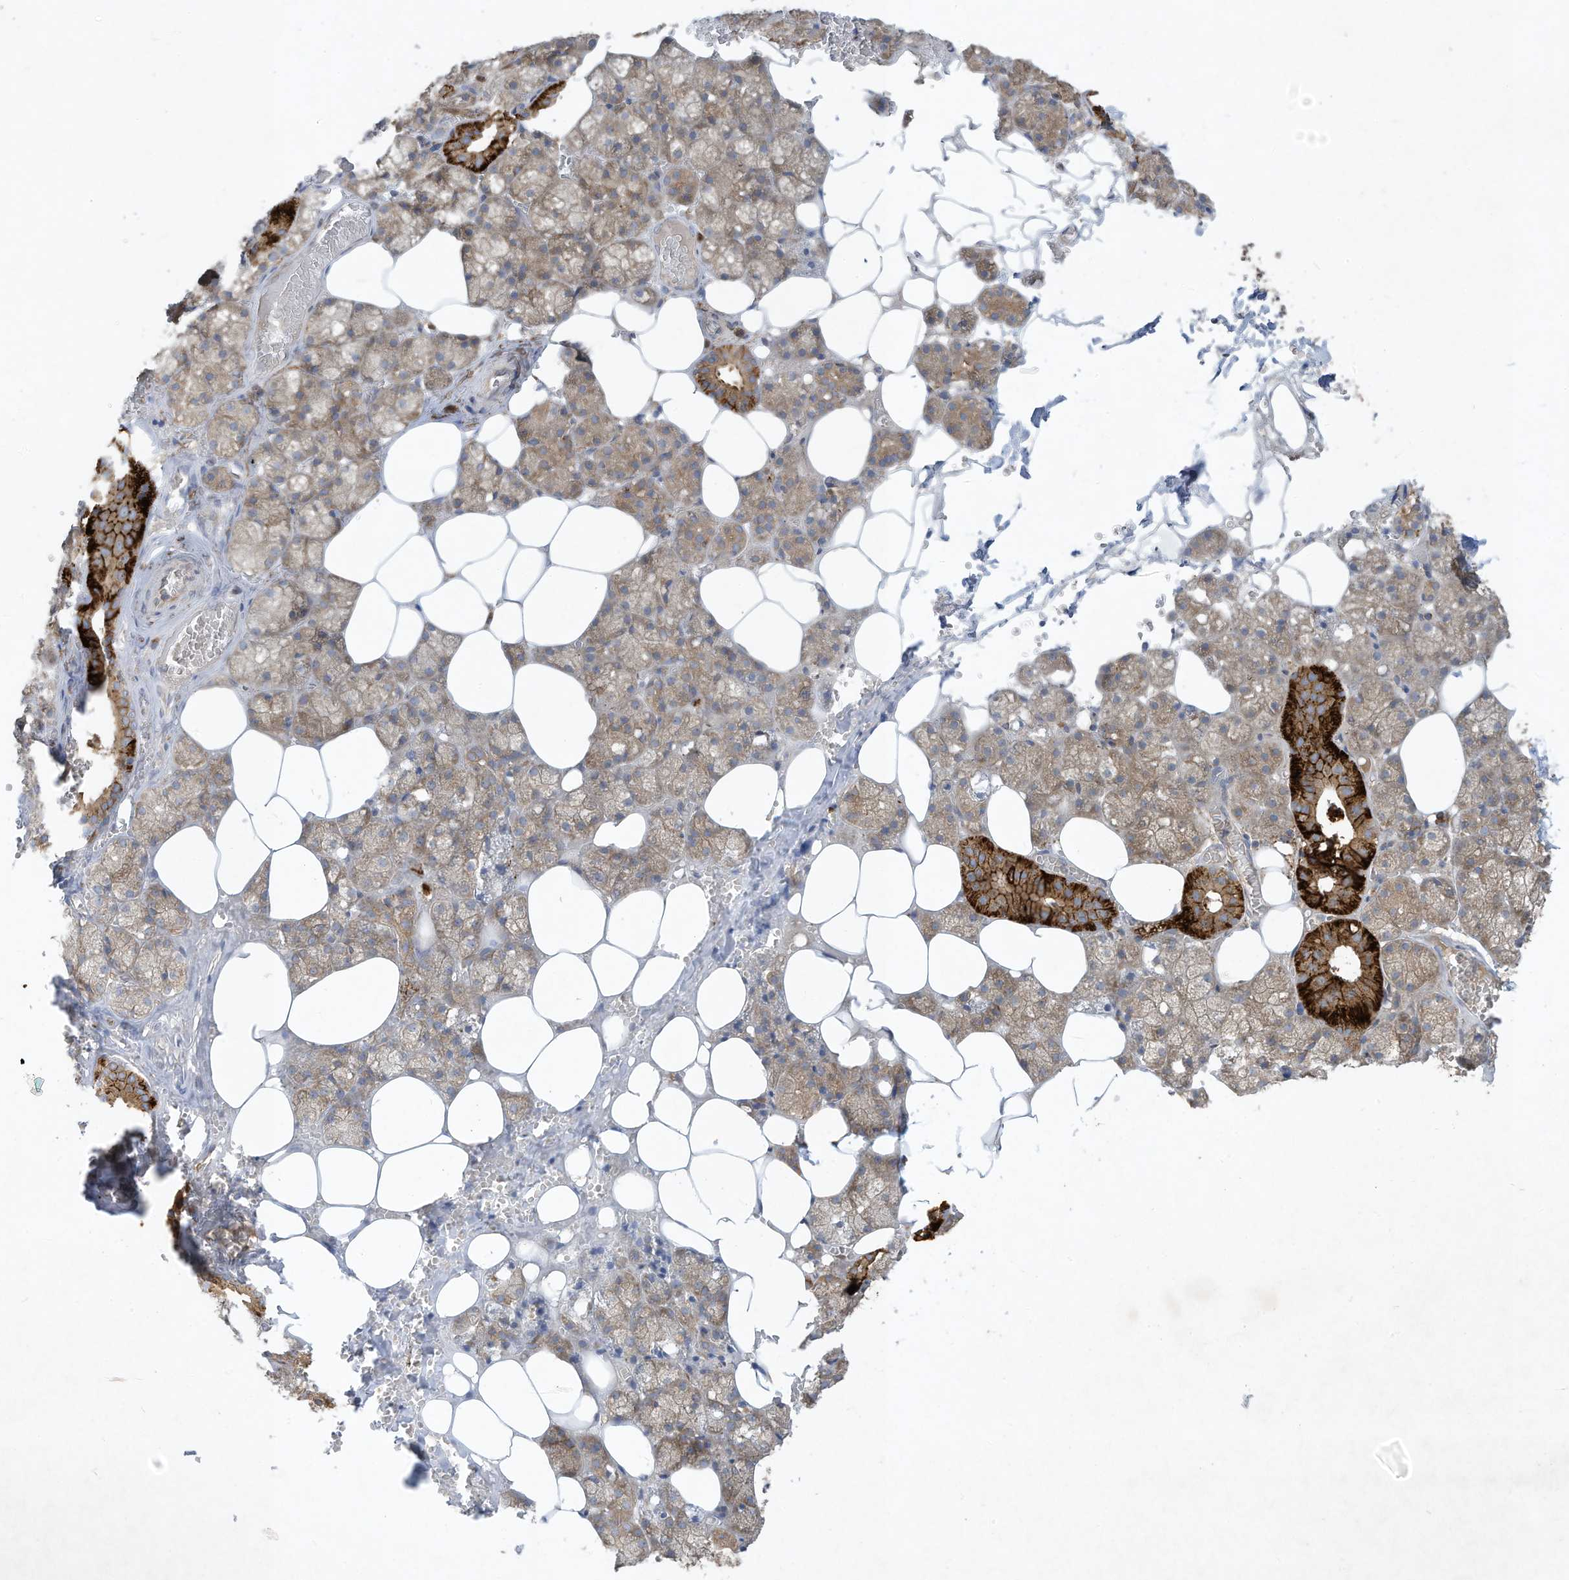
{"staining": {"intensity": "strong", "quantity": "25%-75%", "location": "cytoplasmic/membranous"}, "tissue": "salivary gland", "cell_type": "Glandular cells", "image_type": "normal", "snomed": [{"axis": "morphology", "description": "Normal tissue, NOS"}, {"axis": "topography", "description": "Salivary gland"}], "caption": "Human salivary gland stained with a brown dye demonstrates strong cytoplasmic/membranous positive positivity in about 25%-75% of glandular cells.", "gene": "SYNJ2", "patient": {"sex": "male", "age": 62}}